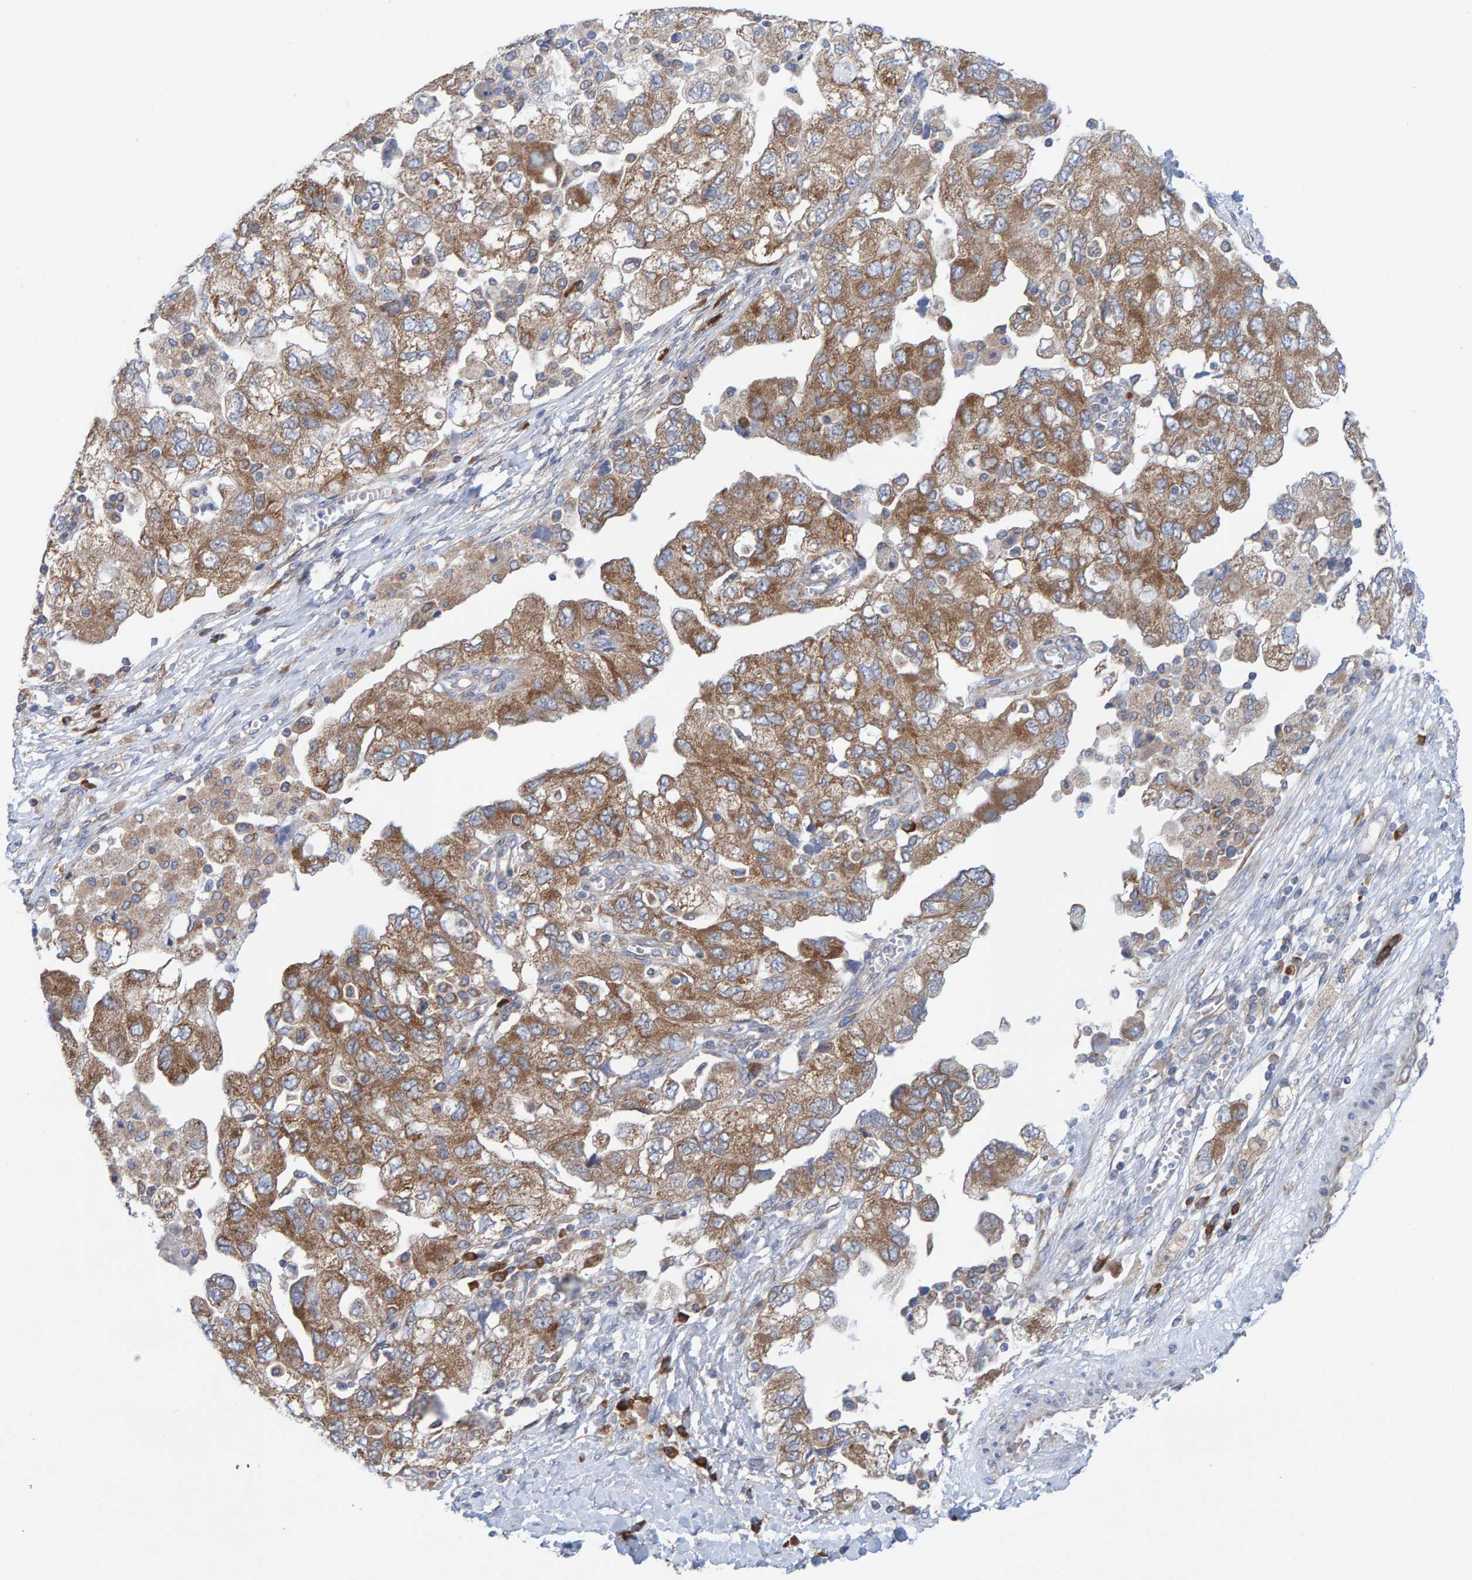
{"staining": {"intensity": "moderate", "quantity": ">75%", "location": "cytoplasmic/membranous"}, "tissue": "ovarian cancer", "cell_type": "Tumor cells", "image_type": "cancer", "snomed": [{"axis": "morphology", "description": "Carcinoma, NOS"}, {"axis": "morphology", "description": "Cystadenocarcinoma, serous, NOS"}, {"axis": "topography", "description": "Ovary"}], "caption": "There is medium levels of moderate cytoplasmic/membranous positivity in tumor cells of ovarian cancer (carcinoma), as demonstrated by immunohistochemical staining (brown color).", "gene": "CDK5RAP3", "patient": {"sex": "female", "age": 69}}